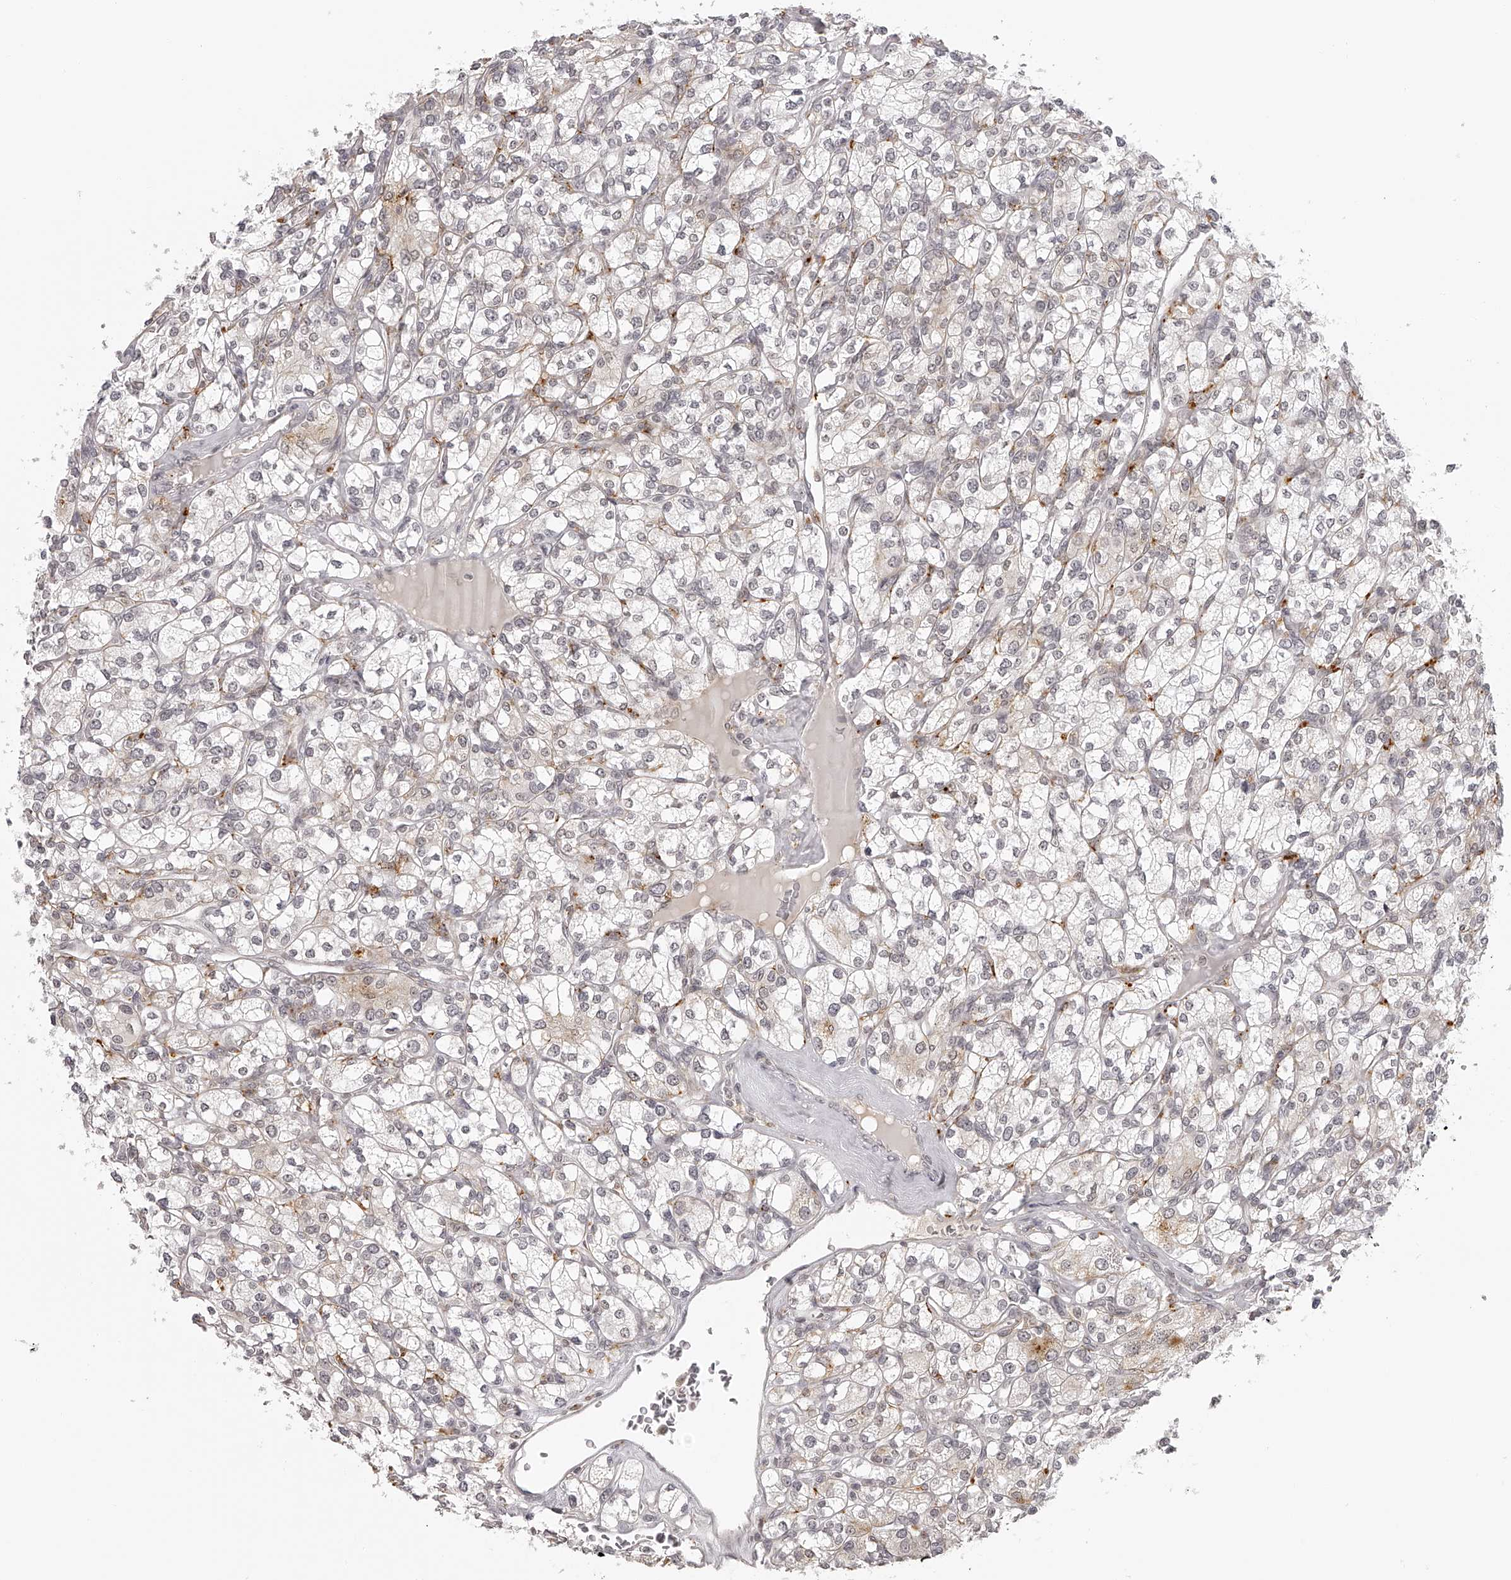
{"staining": {"intensity": "weak", "quantity": "<25%", "location": "cytoplasmic/membranous"}, "tissue": "renal cancer", "cell_type": "Tumor cells", "image_type": "cancer", "snomed": [{"axis": "morphology", "description": "Adenocarcinoma, NOS"}, {"axis": "topography", "description": "Kidney"}], "caption": "Tumor cells are negative for protein expression in human renal cancer.", "gene": "RNF220", "patient": {"sex": "male", "age": 77}}